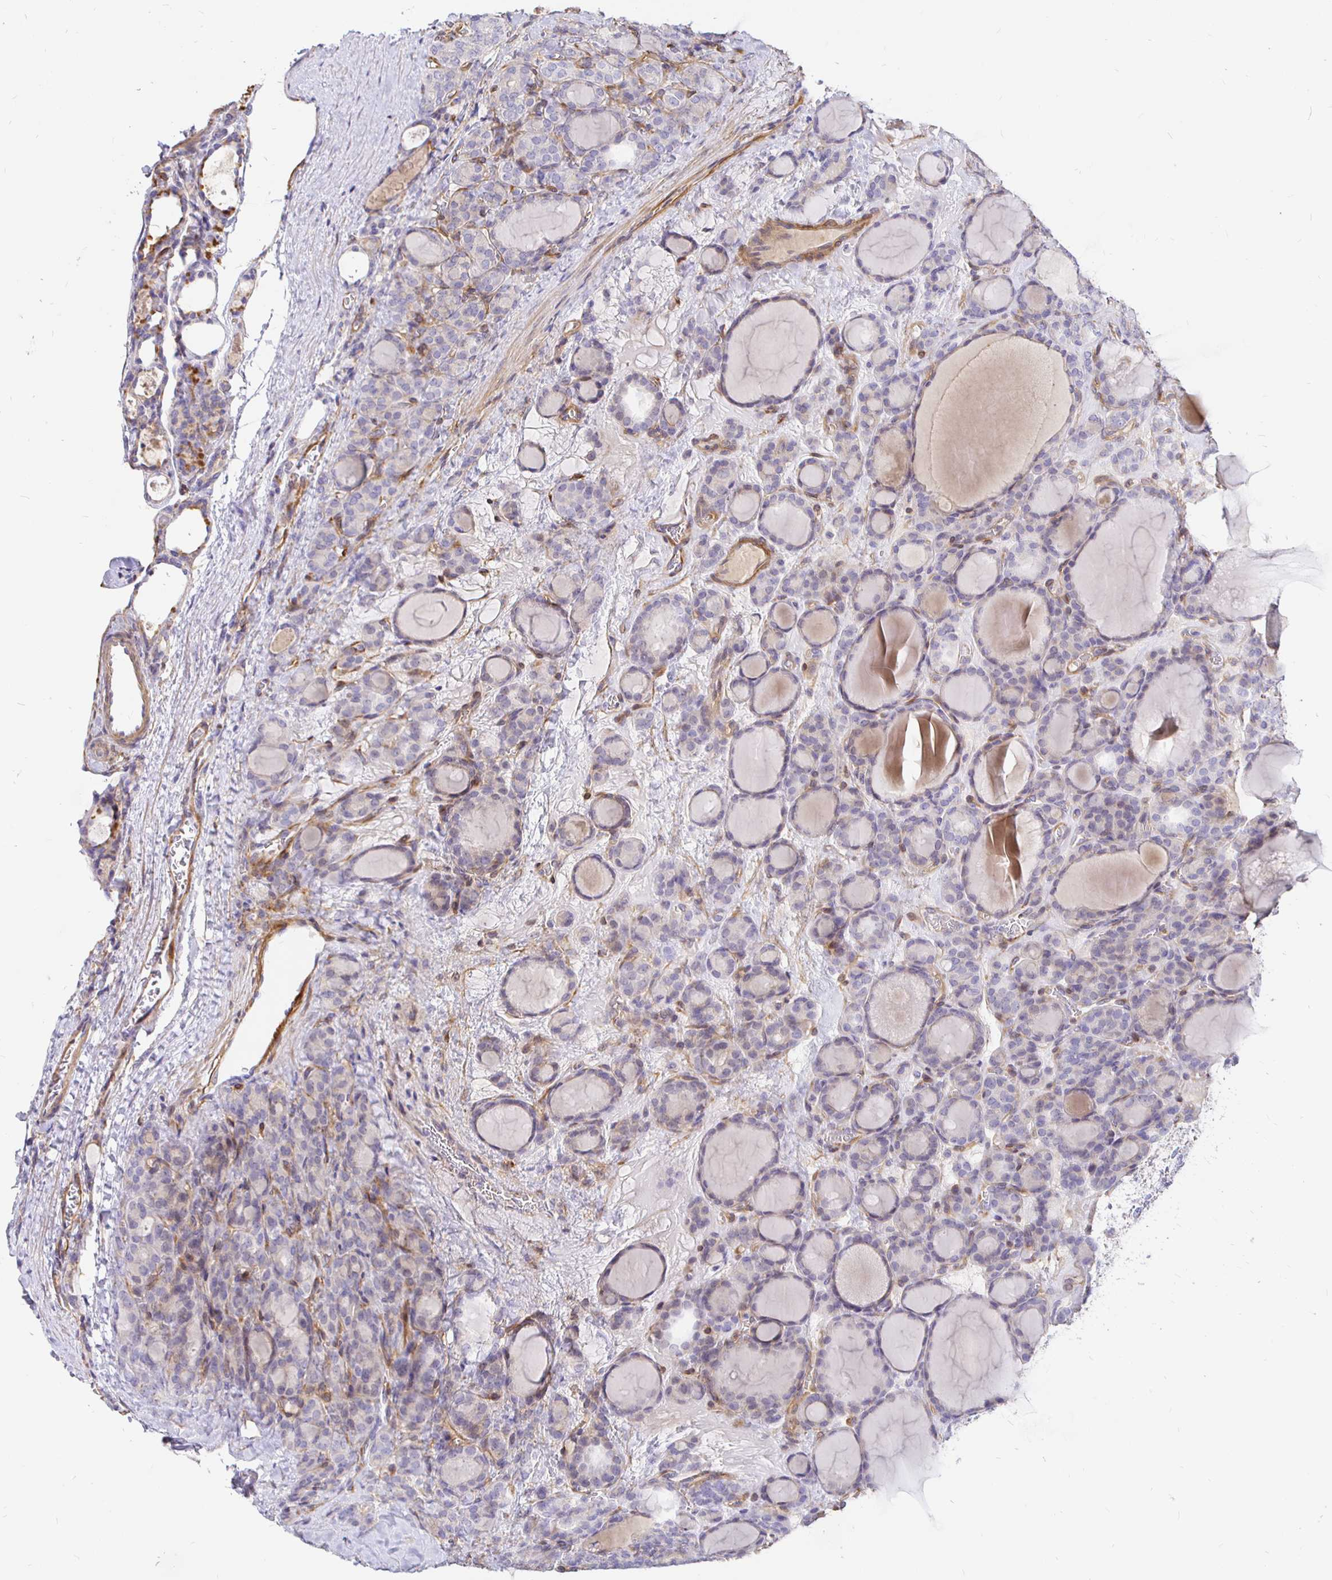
{"staining": {"intensity": "negative", "quantity": "none", "location": "none"}, "tissue": "thyroid cancer", "cell_type": "Tumor cells", "image_type": "cancer", "snomed": [{"axis": "morphology", "description": "Normal tissue, NOS"}, {"axis": "morphology", "description": "Follicular adenoma carcinoma, NOS"}, {"axis": "topography", "description": "Thyroid gland"}], "caption": "IHC image of neoplastic tissue: human thyroid cancer stained with DAB demonstrates no significant protein expression in tumor cells. (DAB (3,3'-diaminobenzidine) immunohistochemistry with hematoxylin counter stain).", "gene": "PALM2AKAP2", "patient": {"sex": "female", "age": 31}}